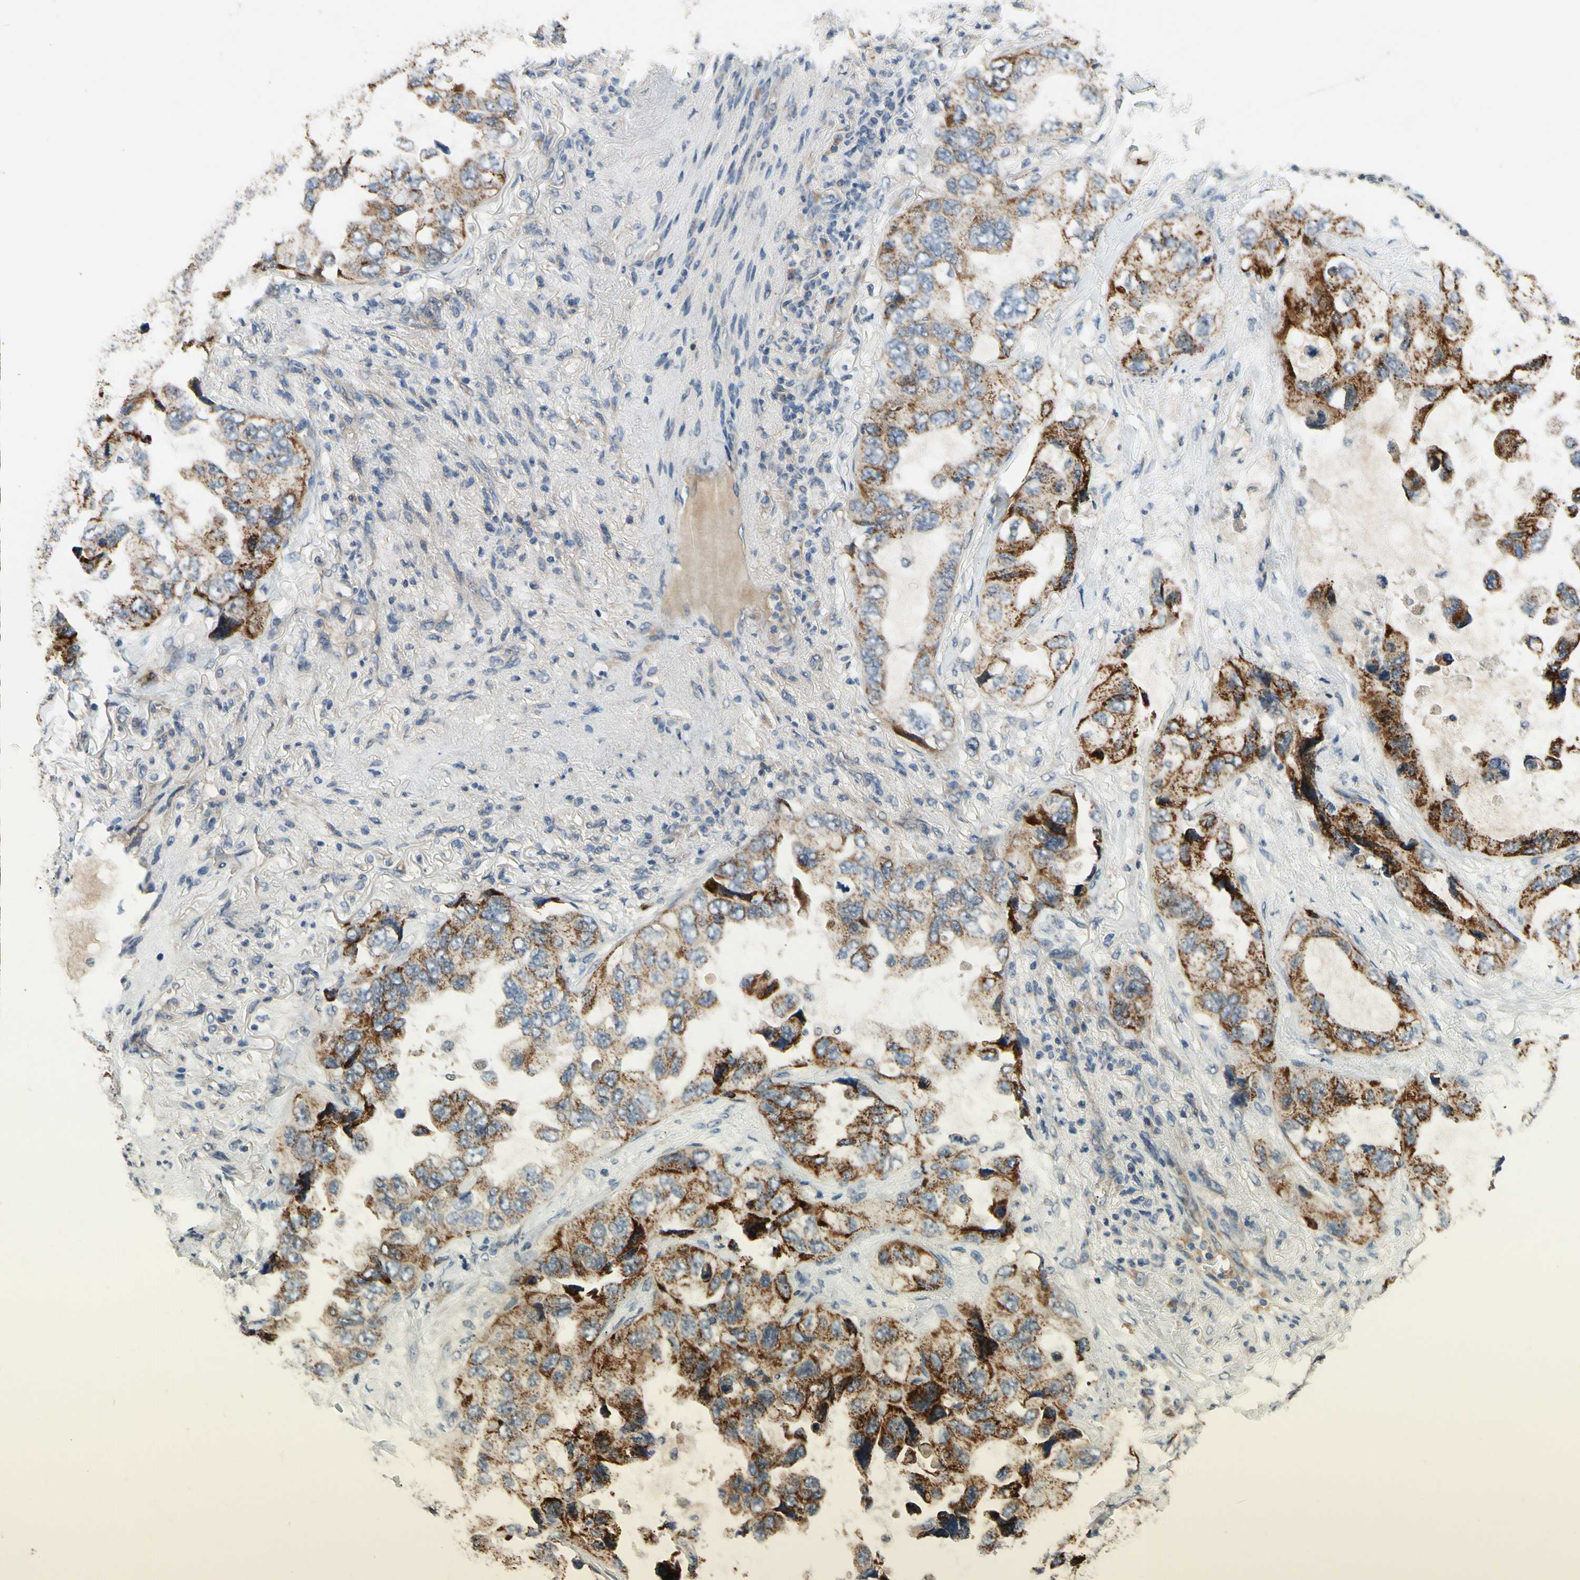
{"staining": {"intensity": "moderate", "quantity": ">75%", "location": "cytoplasmic/membranous"}, "tissue": "lung cancer", "cell_type": "Tumor cells", "image_type": "cancer", "snomed": [{"axis": "morphology", "description": "Squamous cell carcinoma, NOS"}, {"axis": "topography", "description": "Lung"}], "caption": "The micrograph displays immunohistochemical staining of squamous cell carcinoma (lung). There is moderate cytoplasmic/membranous positivity is seen in about >75% of tumor cells.", "gene": "ALKBH3", "patient": {"sex": "female", "age": 73}}